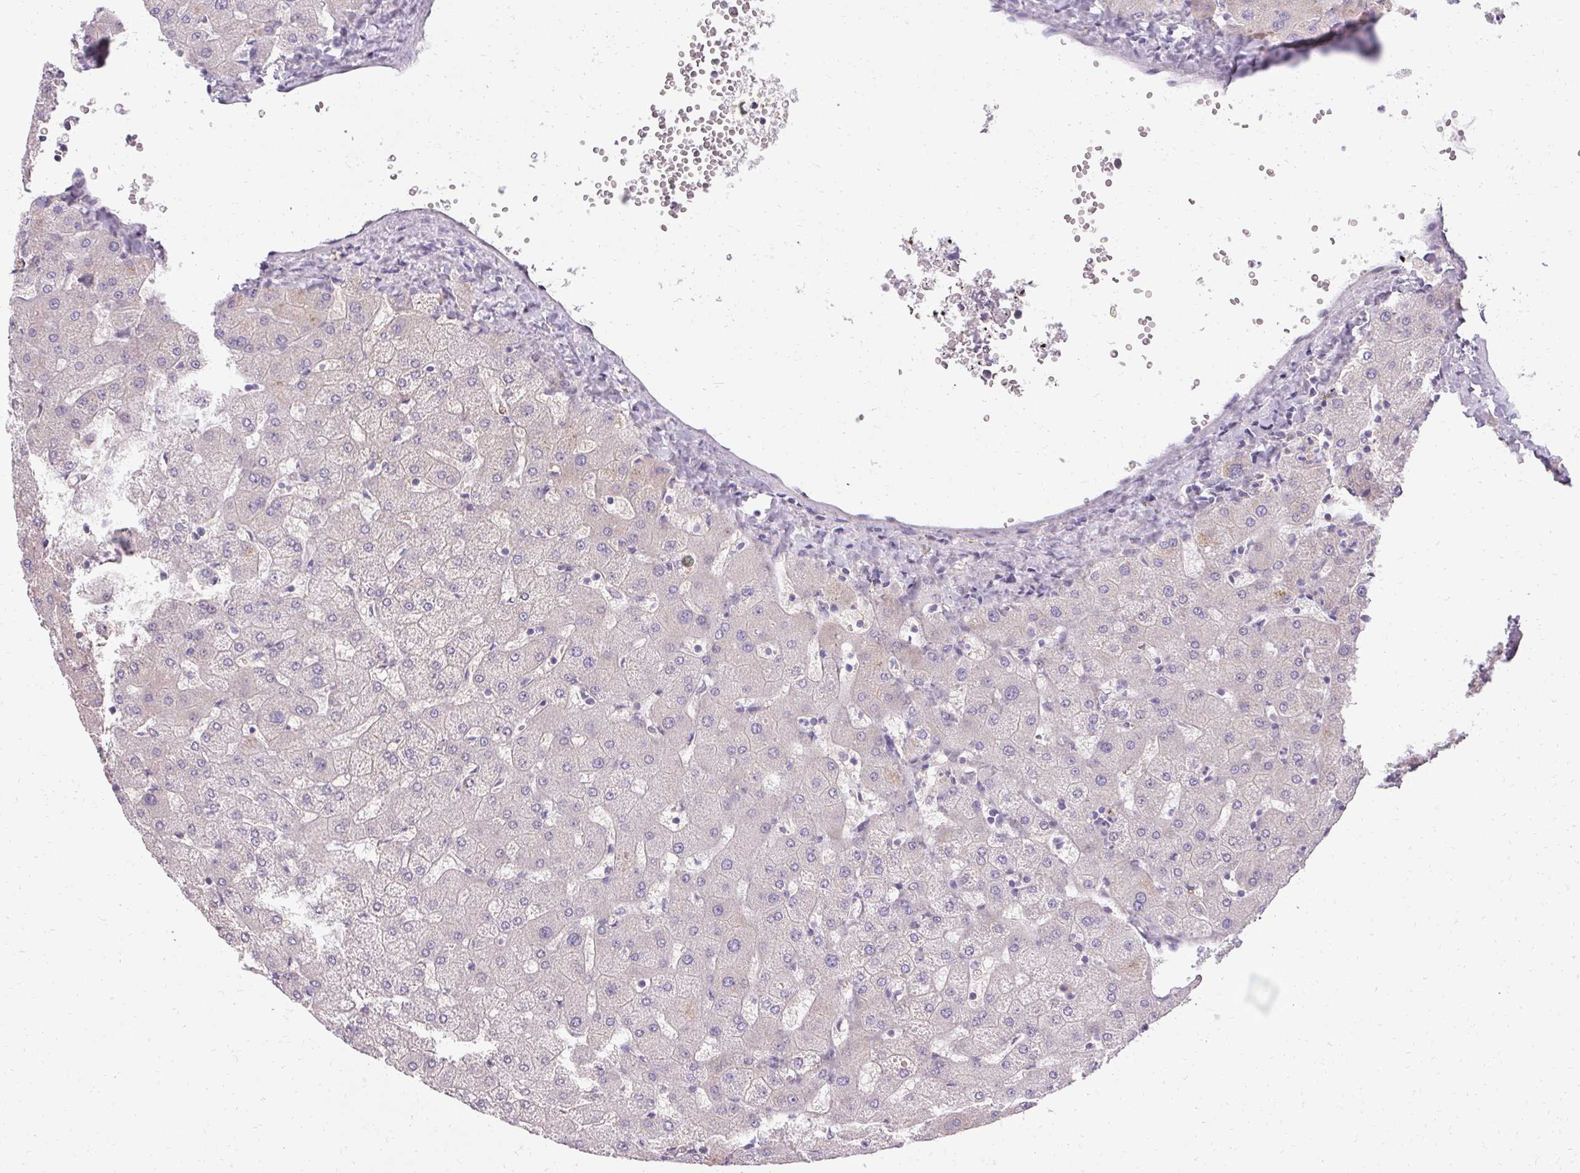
{"staining": {"intensity": "moderate", "quantity": "25%-75%", "location": "cytoplasmic/membranous"}, "tissue": "liver", "cell_type": "Cholangiocytes", "image_type": "normal", "snomed": [{"axis": "morphology", "description": "Normal tissue, NOS"}, {"axis": "topography", "description": "Liver"}], "caption": "Liver stained with a brown dye displays moderate cytoplasmic/membranous positive positivity in about 25%-75% of cholangiocytes.", "gene": "HSD17B3", "patient": {"sex": "female", "age": 63}}